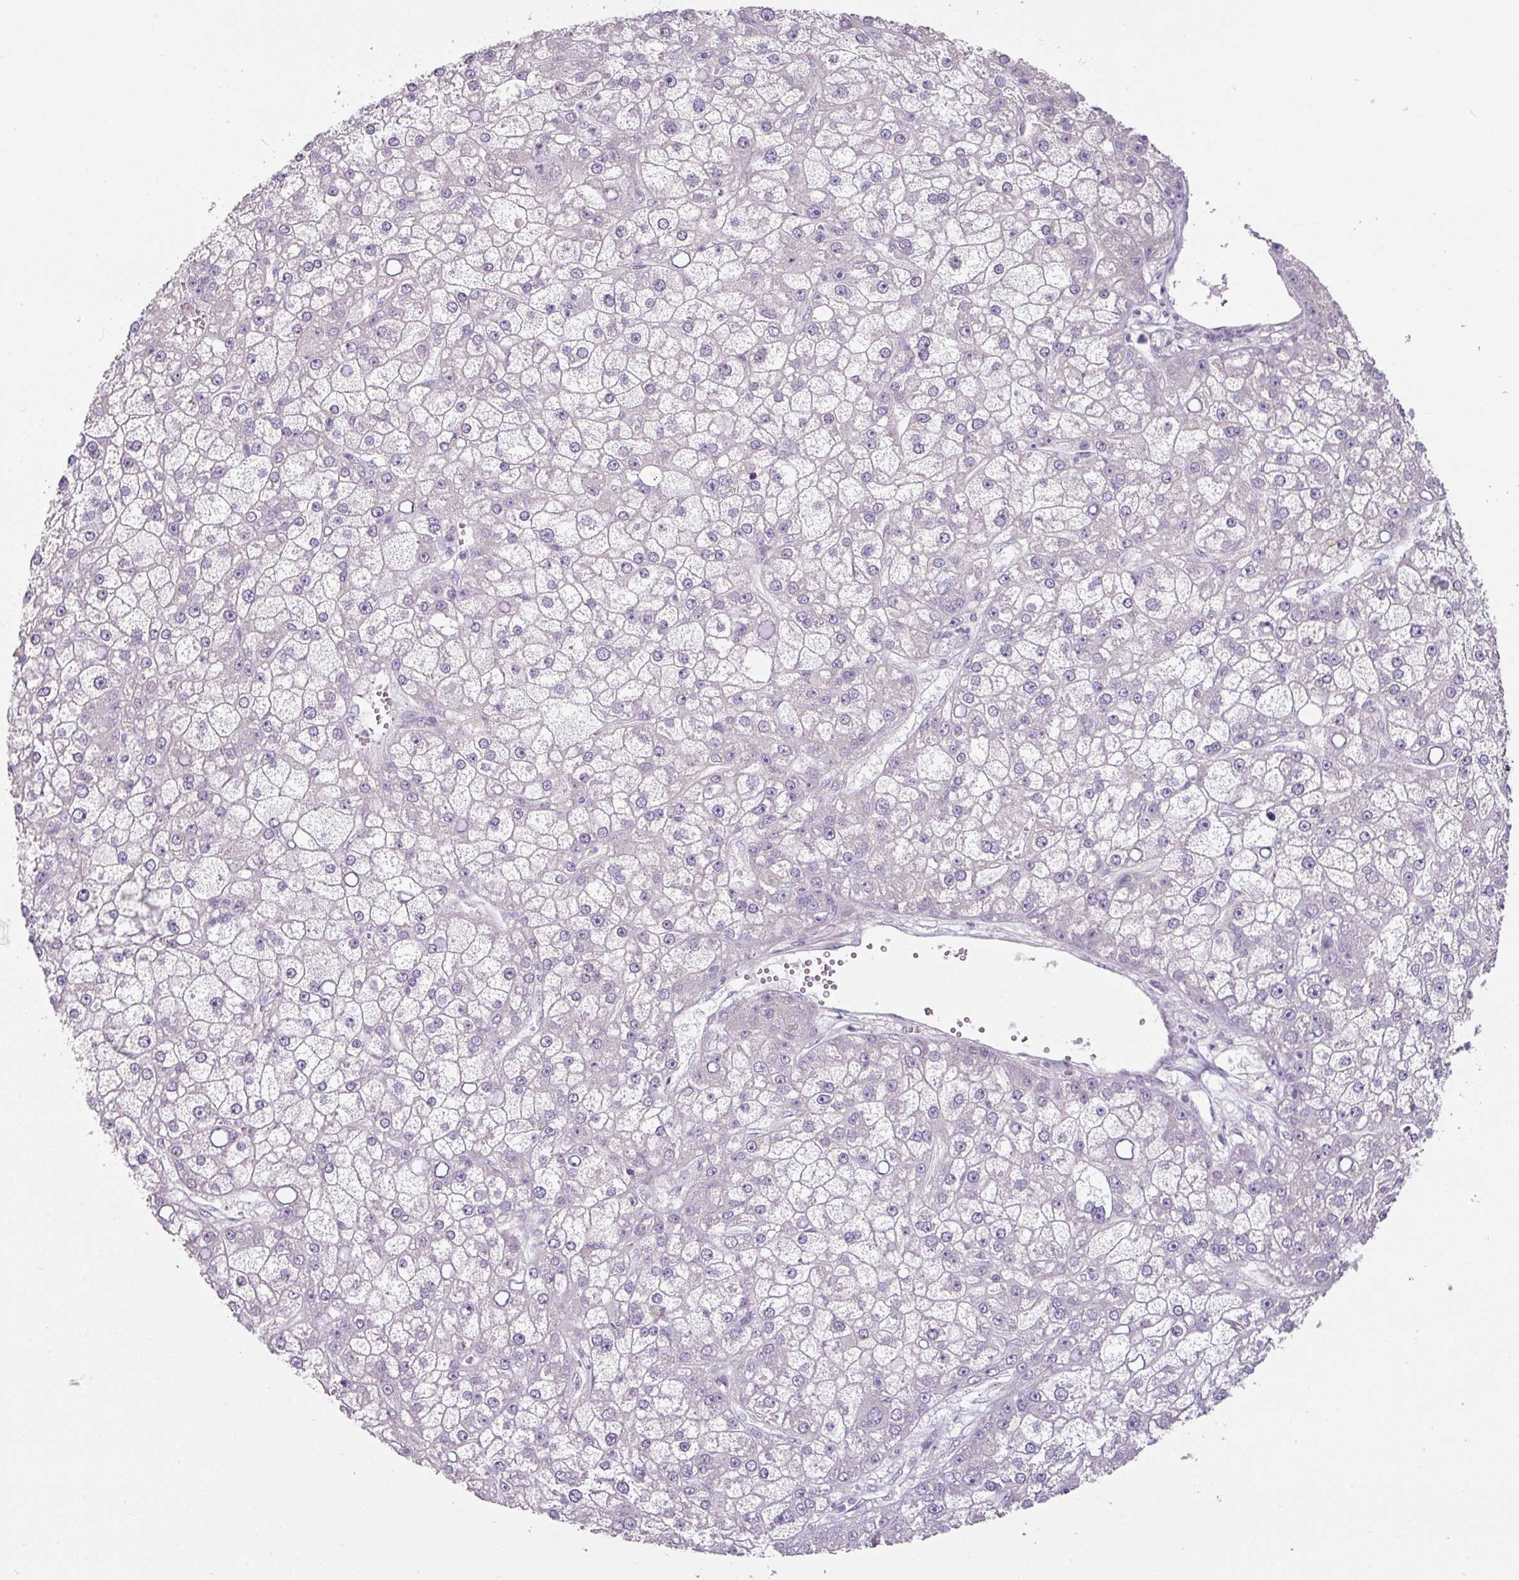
{"staining": {"intensity": "negative", "quantity": "none", "location": "none"}, "tissue": "liver cancer", "cell_type": "Tumor cells", "image_type": "cancer", "snomed": [{"axis": "morphology", "description": "Carcinoma, Hepatocellular, NOS"}, {"axis": "topography", "description": "Liver"}], "caption": "The image displays no significant expression in tumor cells of liver cancer.", "gene": "MTMR14", "patient": {"sex": "male", "age": 67}}